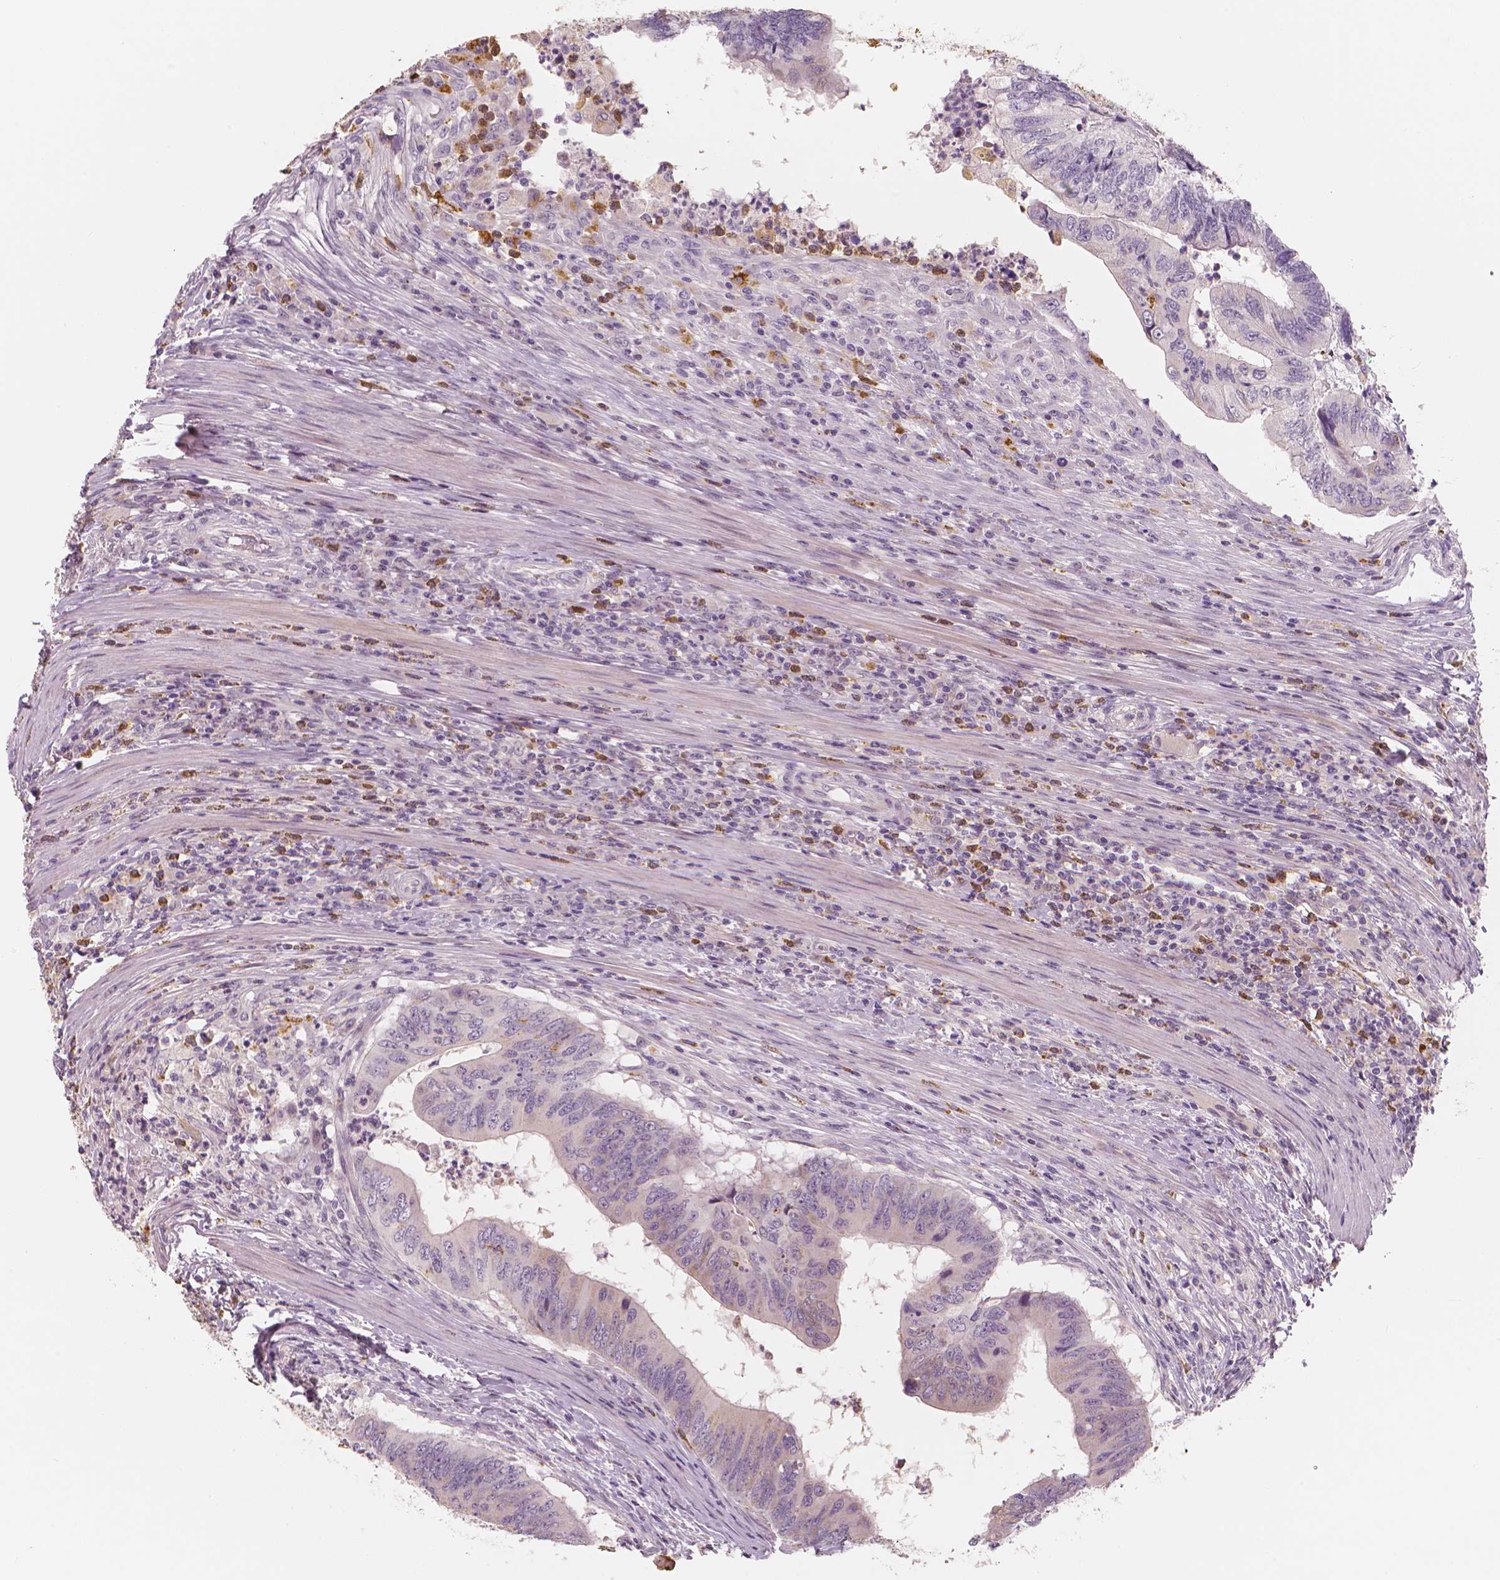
{"staining": {"intensity": "negative", "quantity": "none", "location": "none"}, "tissue": "colorectal cancer", "cell_type": "Tumor cells", "image_type": "cancer", "snomed": [{"axis": "morphology", "description": "Adenocarcinoma, NOS"}, {"axis": "topography", "description": "Colon"}], "caption": "This is an immunohistochemistry image of human adenocarcinoma (colorectal). There is no staining in tumor cells.", "gene": "RNASE7", "patient": {"sex": "male", "age": 53}}